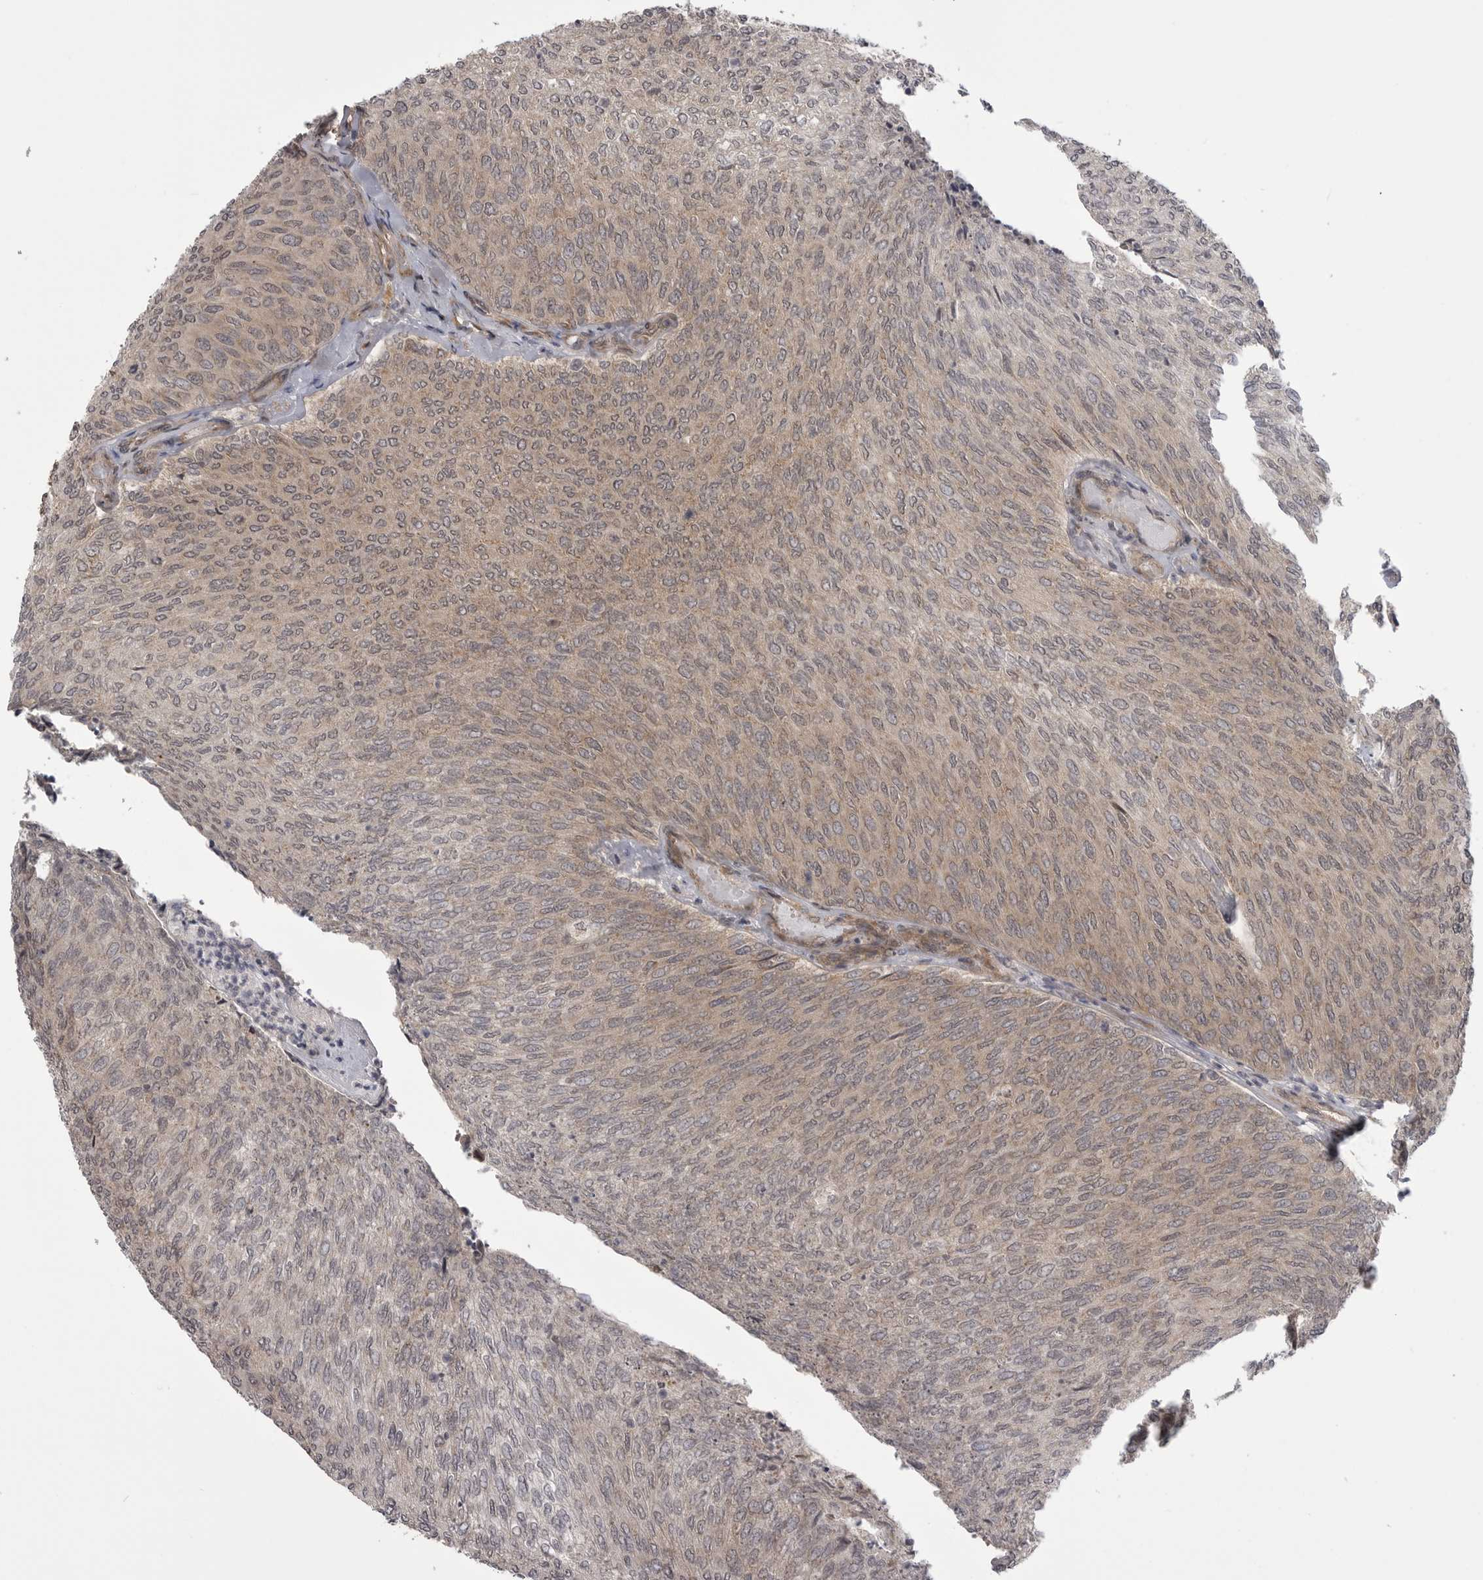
{"staining": {"intensity": "weak", "quantity": "25%-75%", "location": "cytoplasmic/membranous,nuclear"}, "tissue": "urothelial cancer", "cell_type": "Tumor cells", "image_type": "cancer", "snomed": [{"axis": "morphology", "description": "Urothelial carcinoma, Low grade"}, {"axis": "topography", "description": "Urinary bladder"}], "caption": "An immunohistochemistry histopathology image of tumor tissue is shown. Protein staining in brown highlights weak cytoplasmic/membranous and nuclear positivity in urothelial cancer within tumor cells.", "gene": "PDCL", "patient": {"sex": "female", "age": 79}}